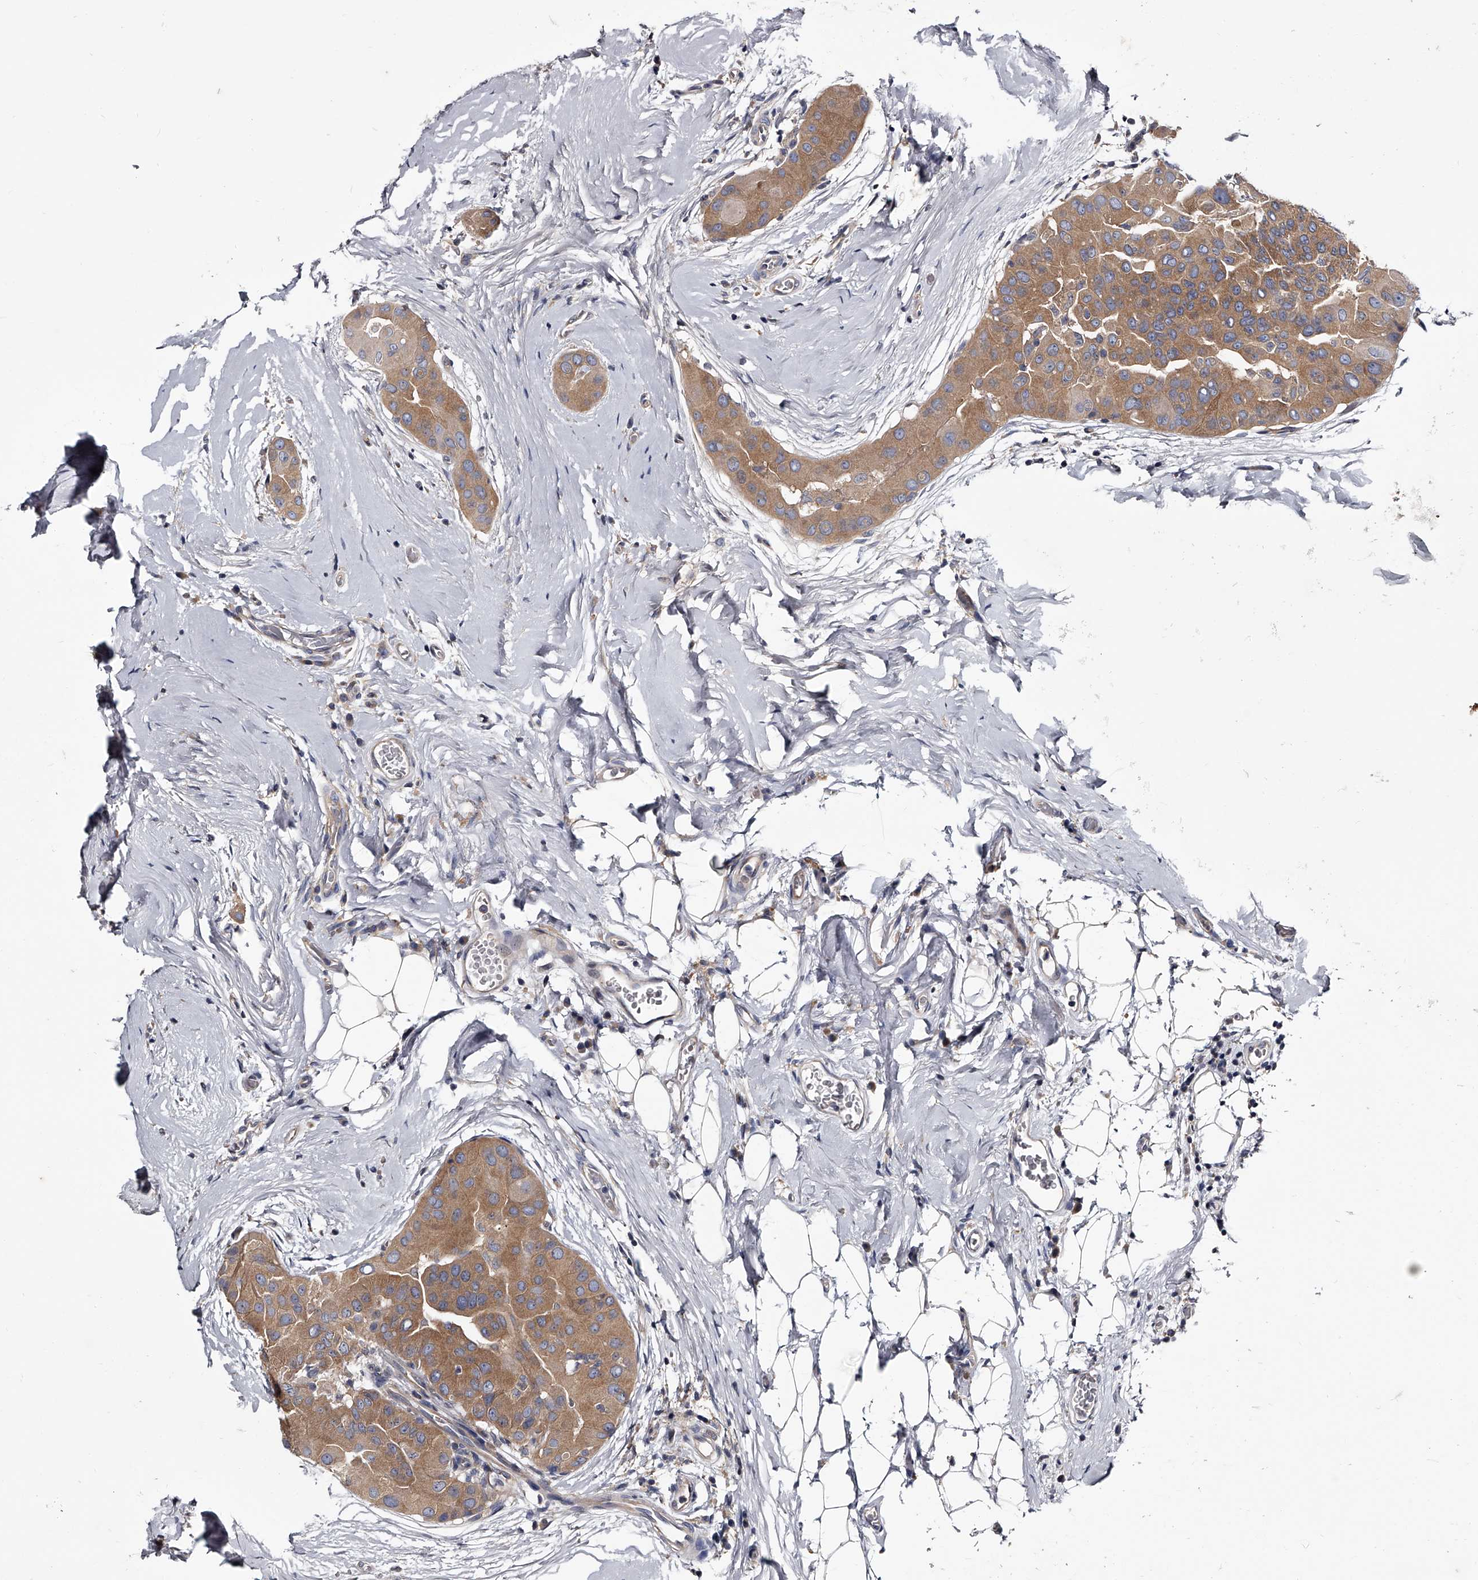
{"staining": {"intensity": "moderate", "quantity": ">75%", "location": "cytoplasmic/membranous"}, "tissue": "thyroid cancer", "cell_type": "Tumor cells", "image_type": "cancer", "snomed": [{"axis": "morphology", "description": "Papillary adenocarcinoma, NOS"}, {"axis": "topography", "description": "Thyroid gland"}], "caption": "A brown stain highlights moderate cytoplasmic/membranous staining of a protein in human thyroid cancer (papillary adenocarcinoma) tumor cells. (Stains: DAB in brown, nuclei in blue, Microscopy: brightfield microscopy at high magnification).", "gene": "GAPVD1", "patient": {"sex": "male", "age": 33}}